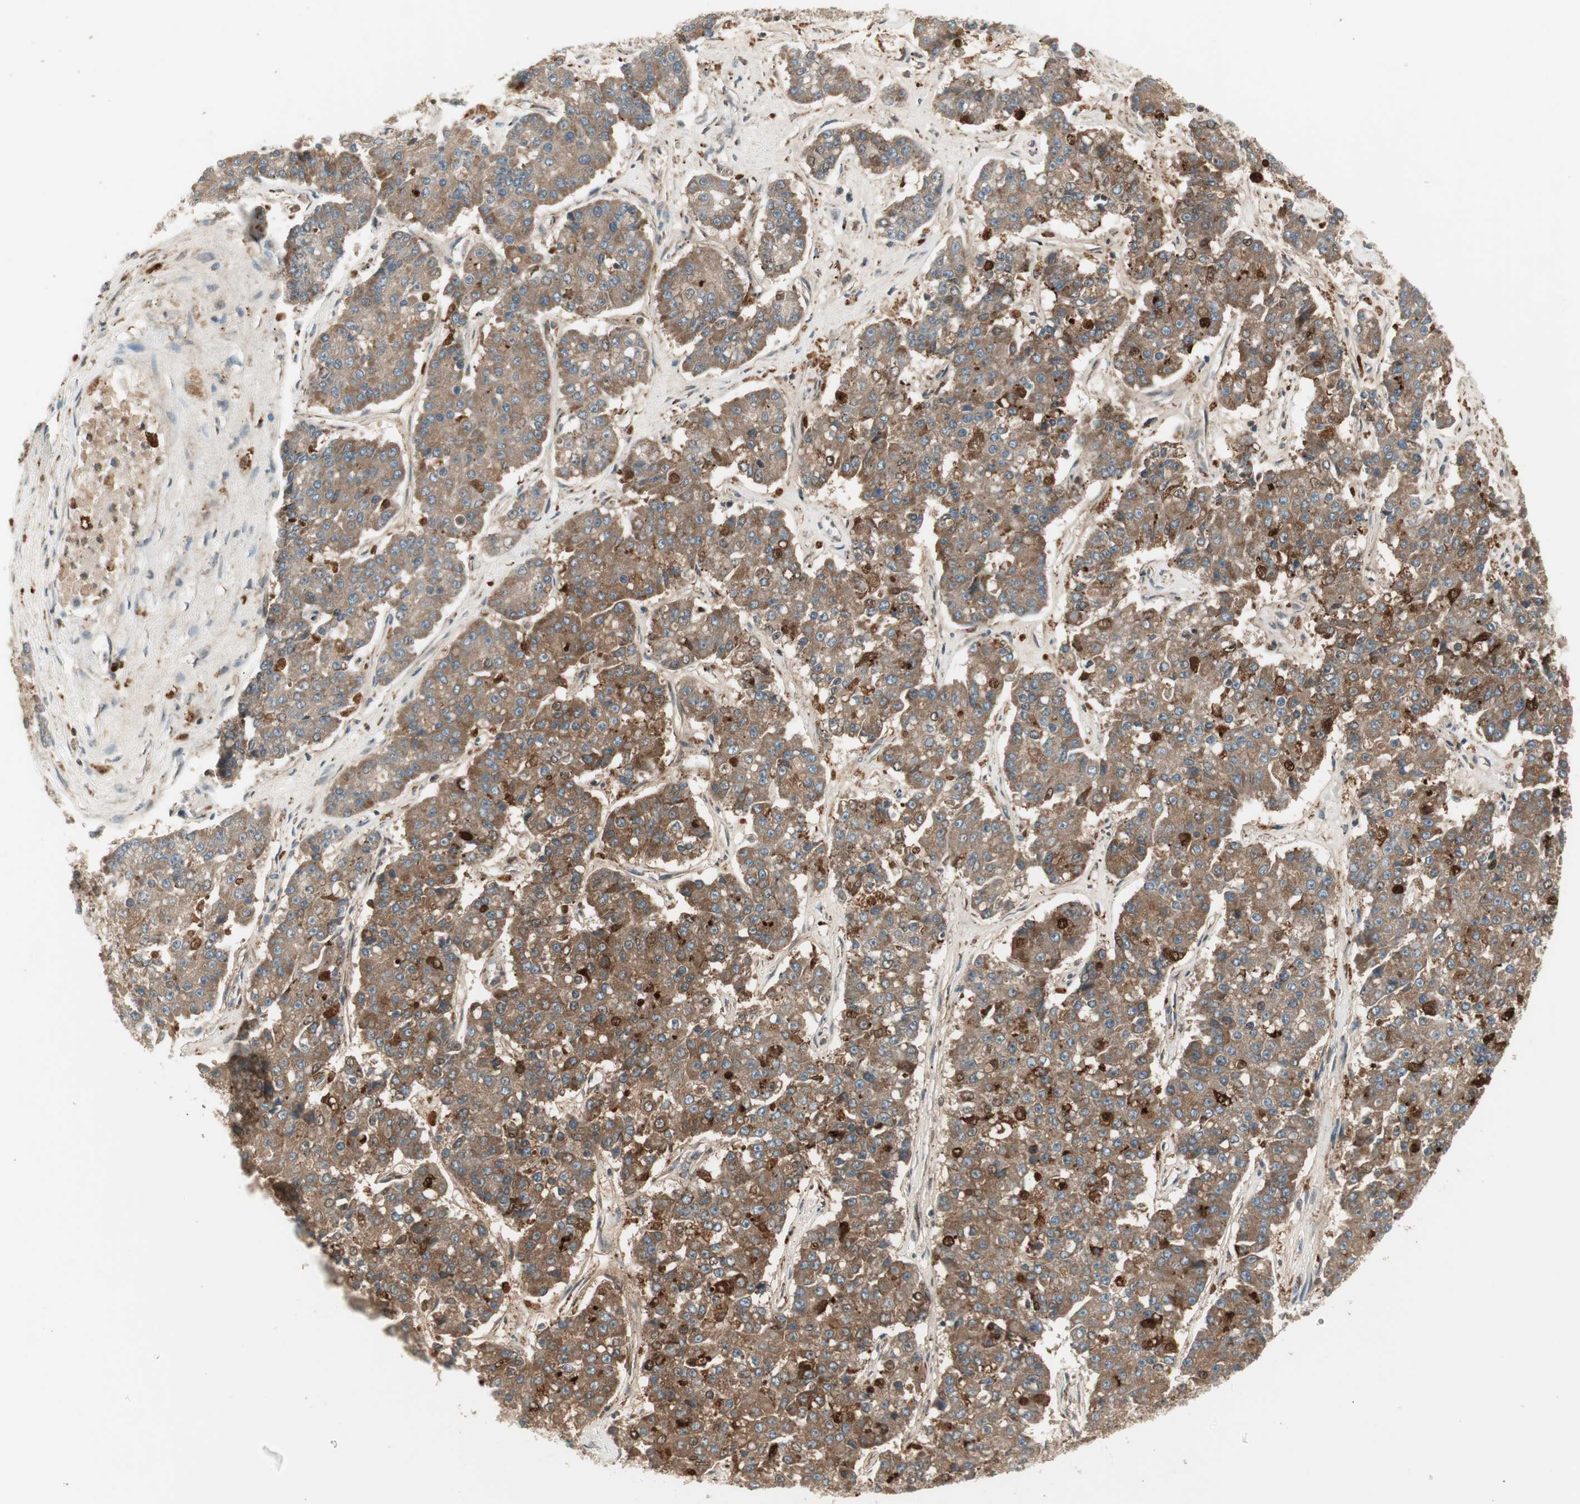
{"staining": {"intensity": "weak", "quantity": ">75%", "location": "cytoplasmic/membranous"}, "tissue": "pancreatic cancer", "cell_type": "Tumor cells", "image_type": "cancer", "snomed": [{"axis": "morphology", "description": "Adenocarcinoma, NOS"}, {"axis": "topography", "description": "Pancreas"}], "caption": "Human pancreatic adenocarcinoma stained with a protein marker displays weak staining in tumor cells.", "gene": "SFRP1", "patient": {"sex": "male", "age": 50}}